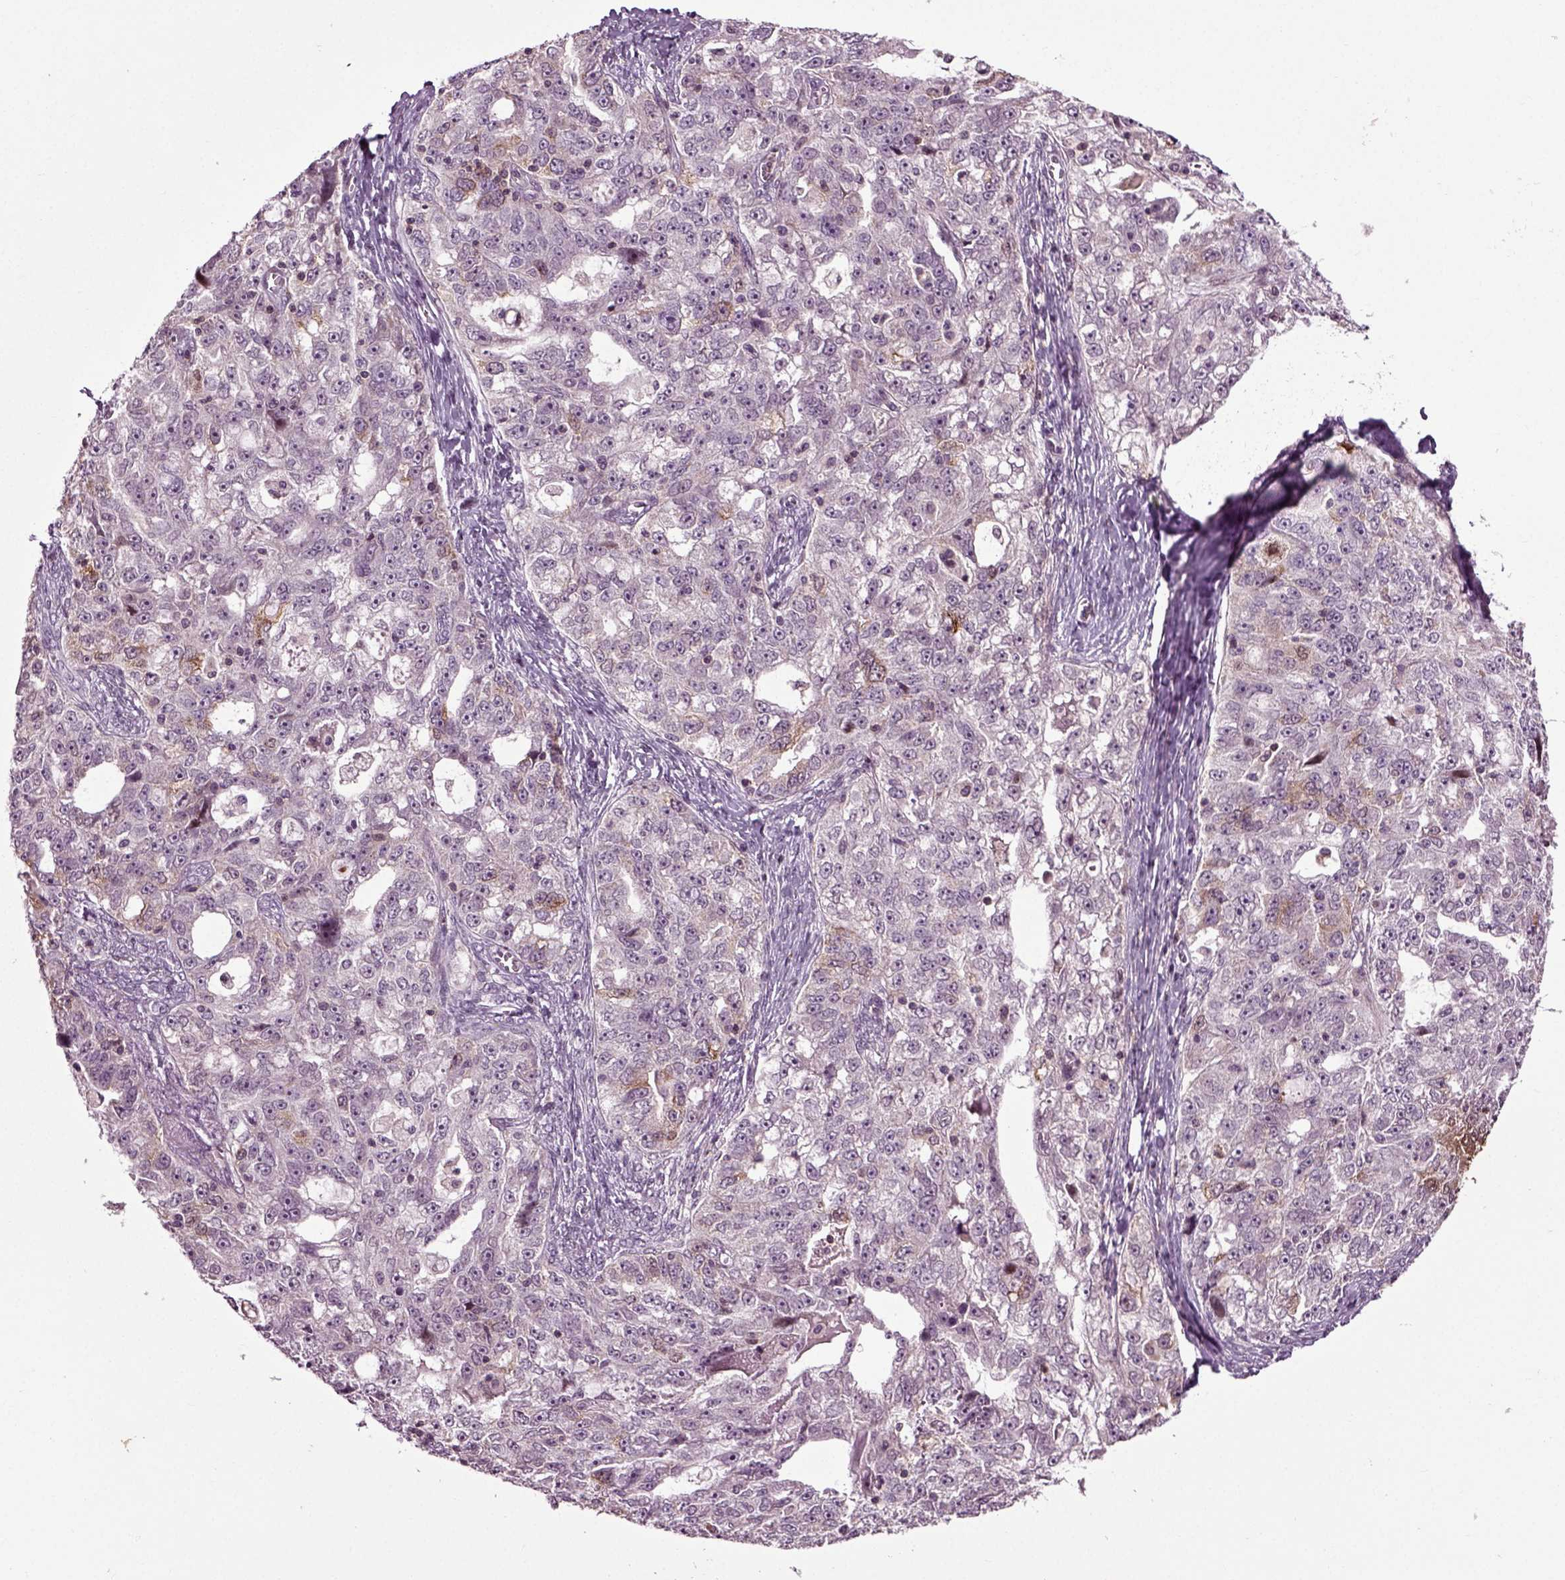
{"staining": {"intensity": "weak", "quantity": "<25%", "location": "cytoplasmic/membranous"}, "tissue": "ovarian cancer", "cell_type": "Tumor cells", "image_type": "cancer", "snomed": [{"axis": "morphology", "description": "Cystadenocarcinoma, serous, NOS"}, {"axis": "topography", "description": "Ovary"}], "caption": "IHC micrograph of neoplastic tissue: ovarian cancer (serous cystadenocarcinoma) stained with DAB reveals no significant protein positivity in tumor cells.", "gene": "KNSTRN", "patient": {"sex": "female", "age": 51}}